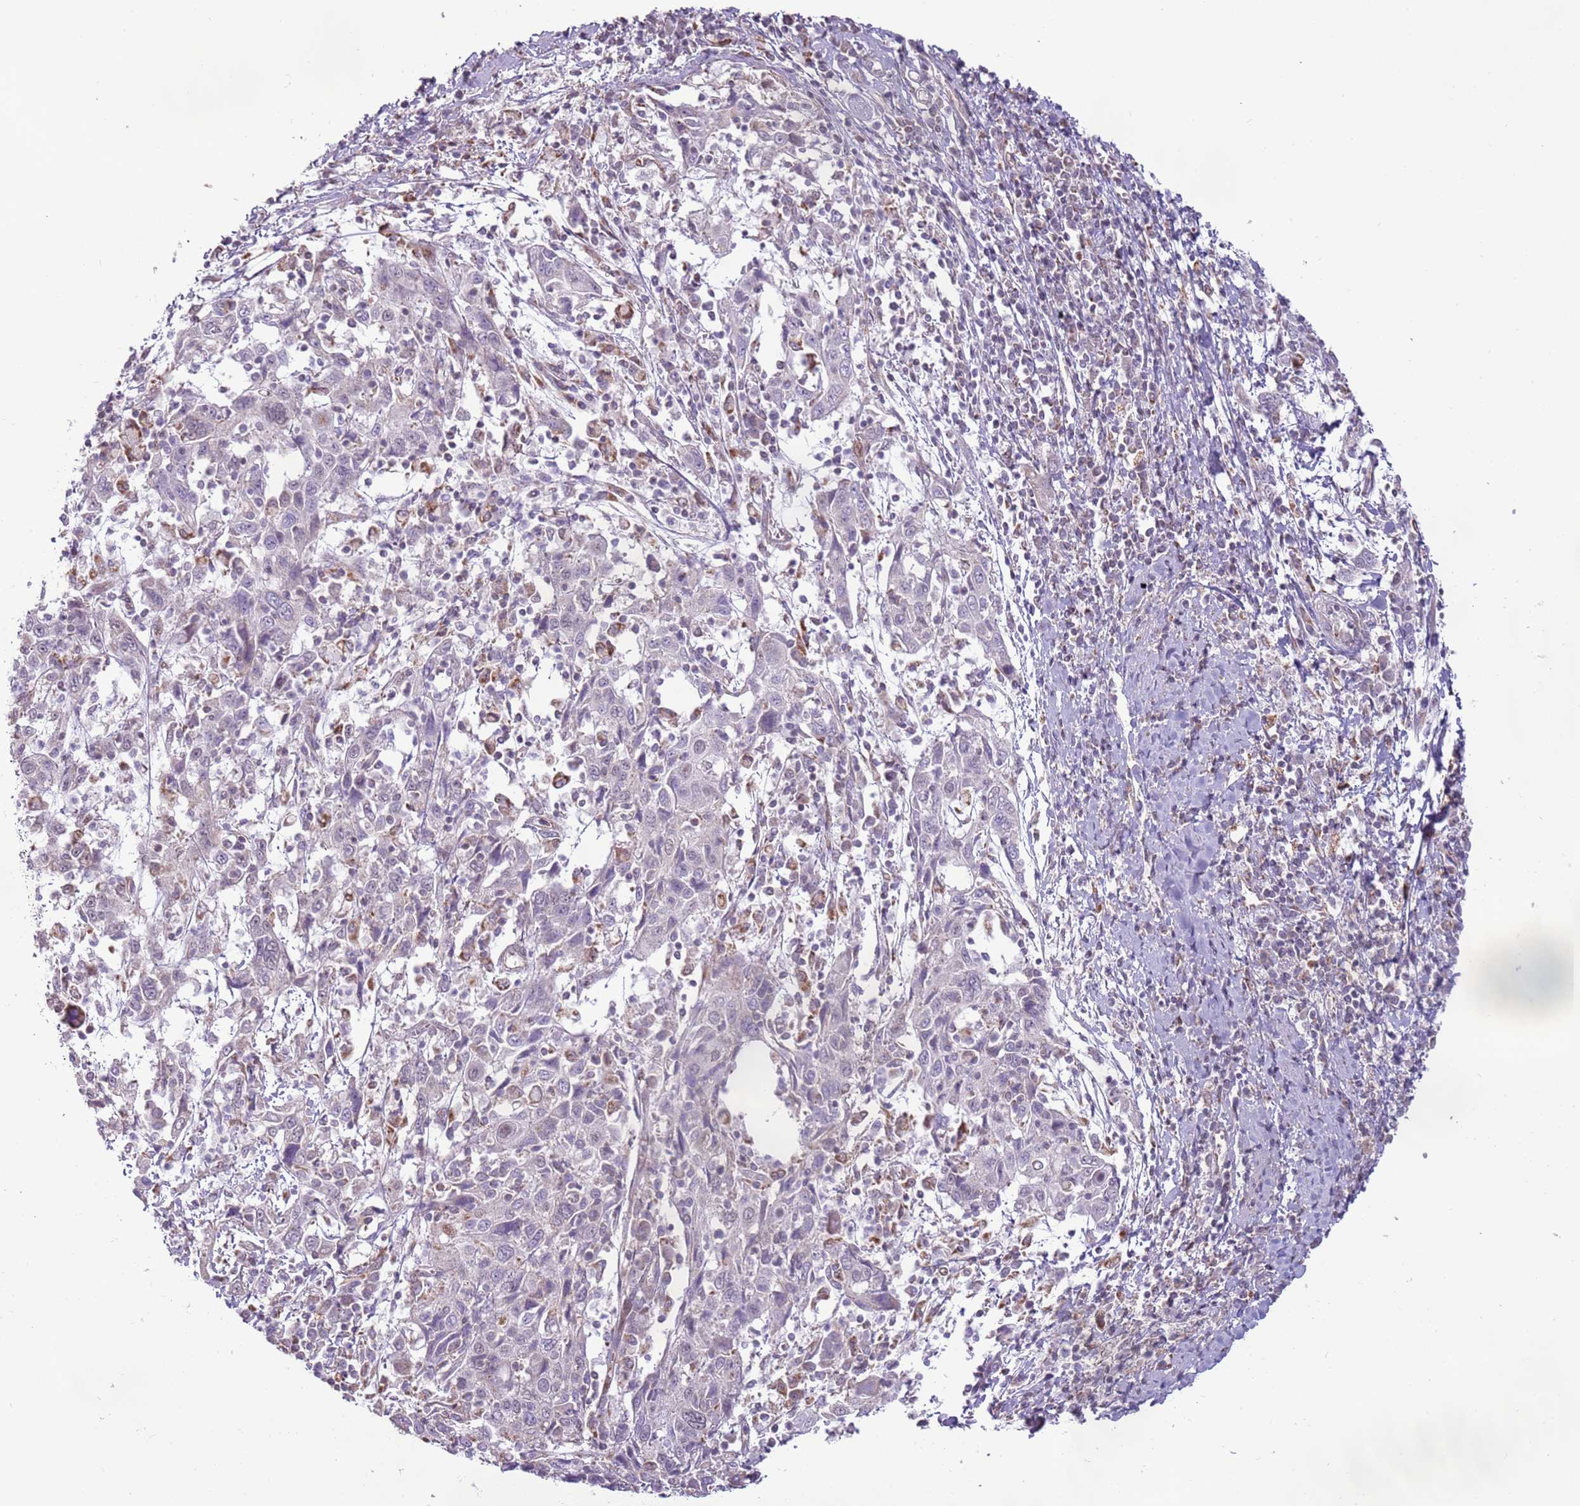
{"staining": {"intensity": "moderate", "quantity": "<25%", "location": "cytoplasmic/membranous"}, "tissue": "cervical cancer", "cell_type": "Tumor cells", "image_type": "cancer", "snomed": [{"axis": "morphology", "description": "Squamous cell carcinoma, NOS"}, {"axis": "topography", "description": "Cervix"}], "caption": "Cervical squamous cell carcinoma stained with a protein marker displays moderate staining in tumor cells.", "gene": "MLLT11", "patient": {"sex": "female", "age": 46}}